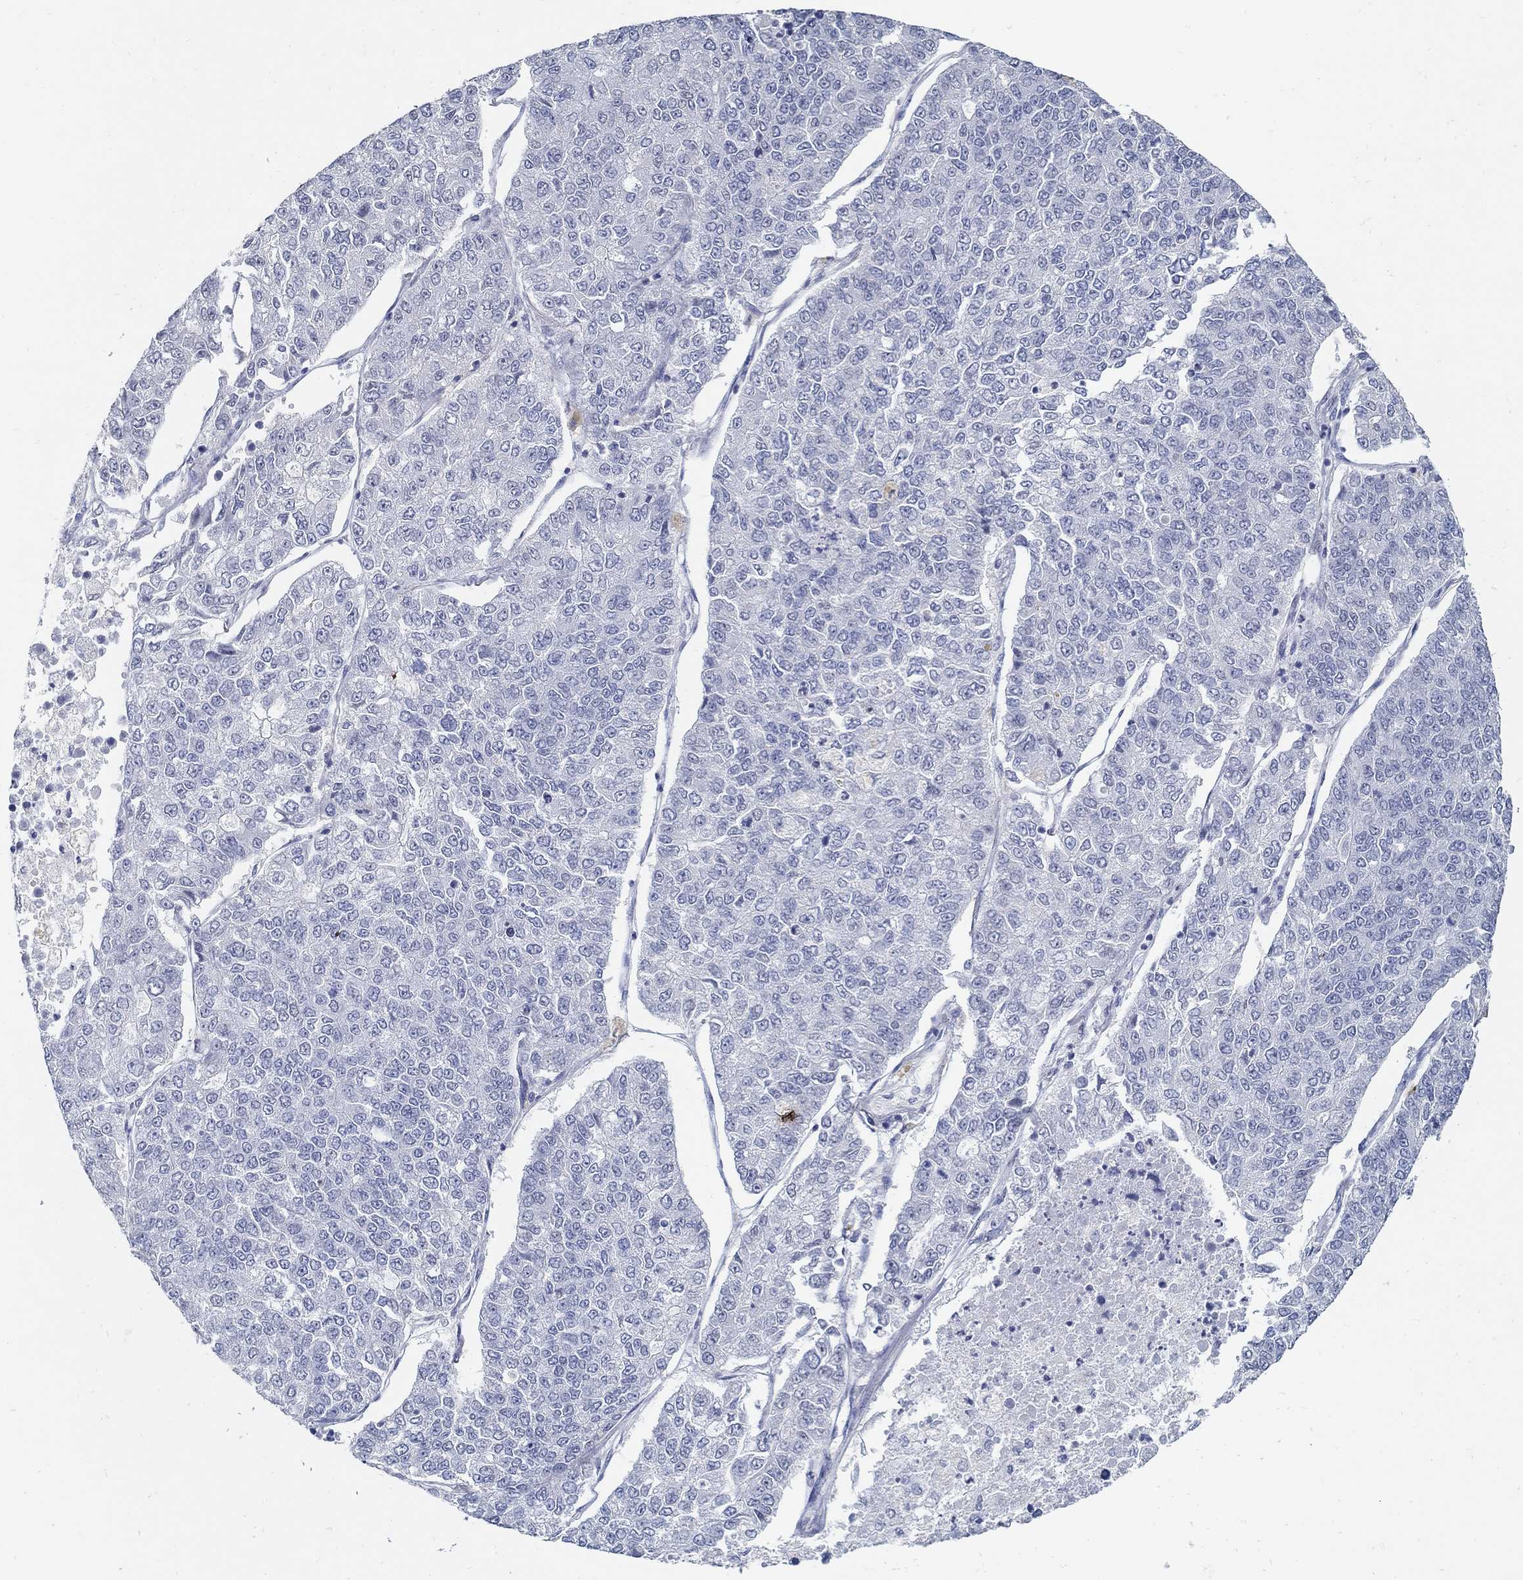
{"staining": {"intensity": "negative", "quantity": "none", "location": "none"}, "tissue": "lung cancer", "cell_type": "Tumor cells", "image_type": "cancer", "snomed": [{"axis": "morphology", "description": "Adenocarcinoma, NOS"}, {"axis": "topography", "description": "Lung"}], "caption": "Immunohistochemistry of lung cancer shows no staining in tumor cells.", "gene": "USP29", "patient": {"sex": "male", "age": 49}}